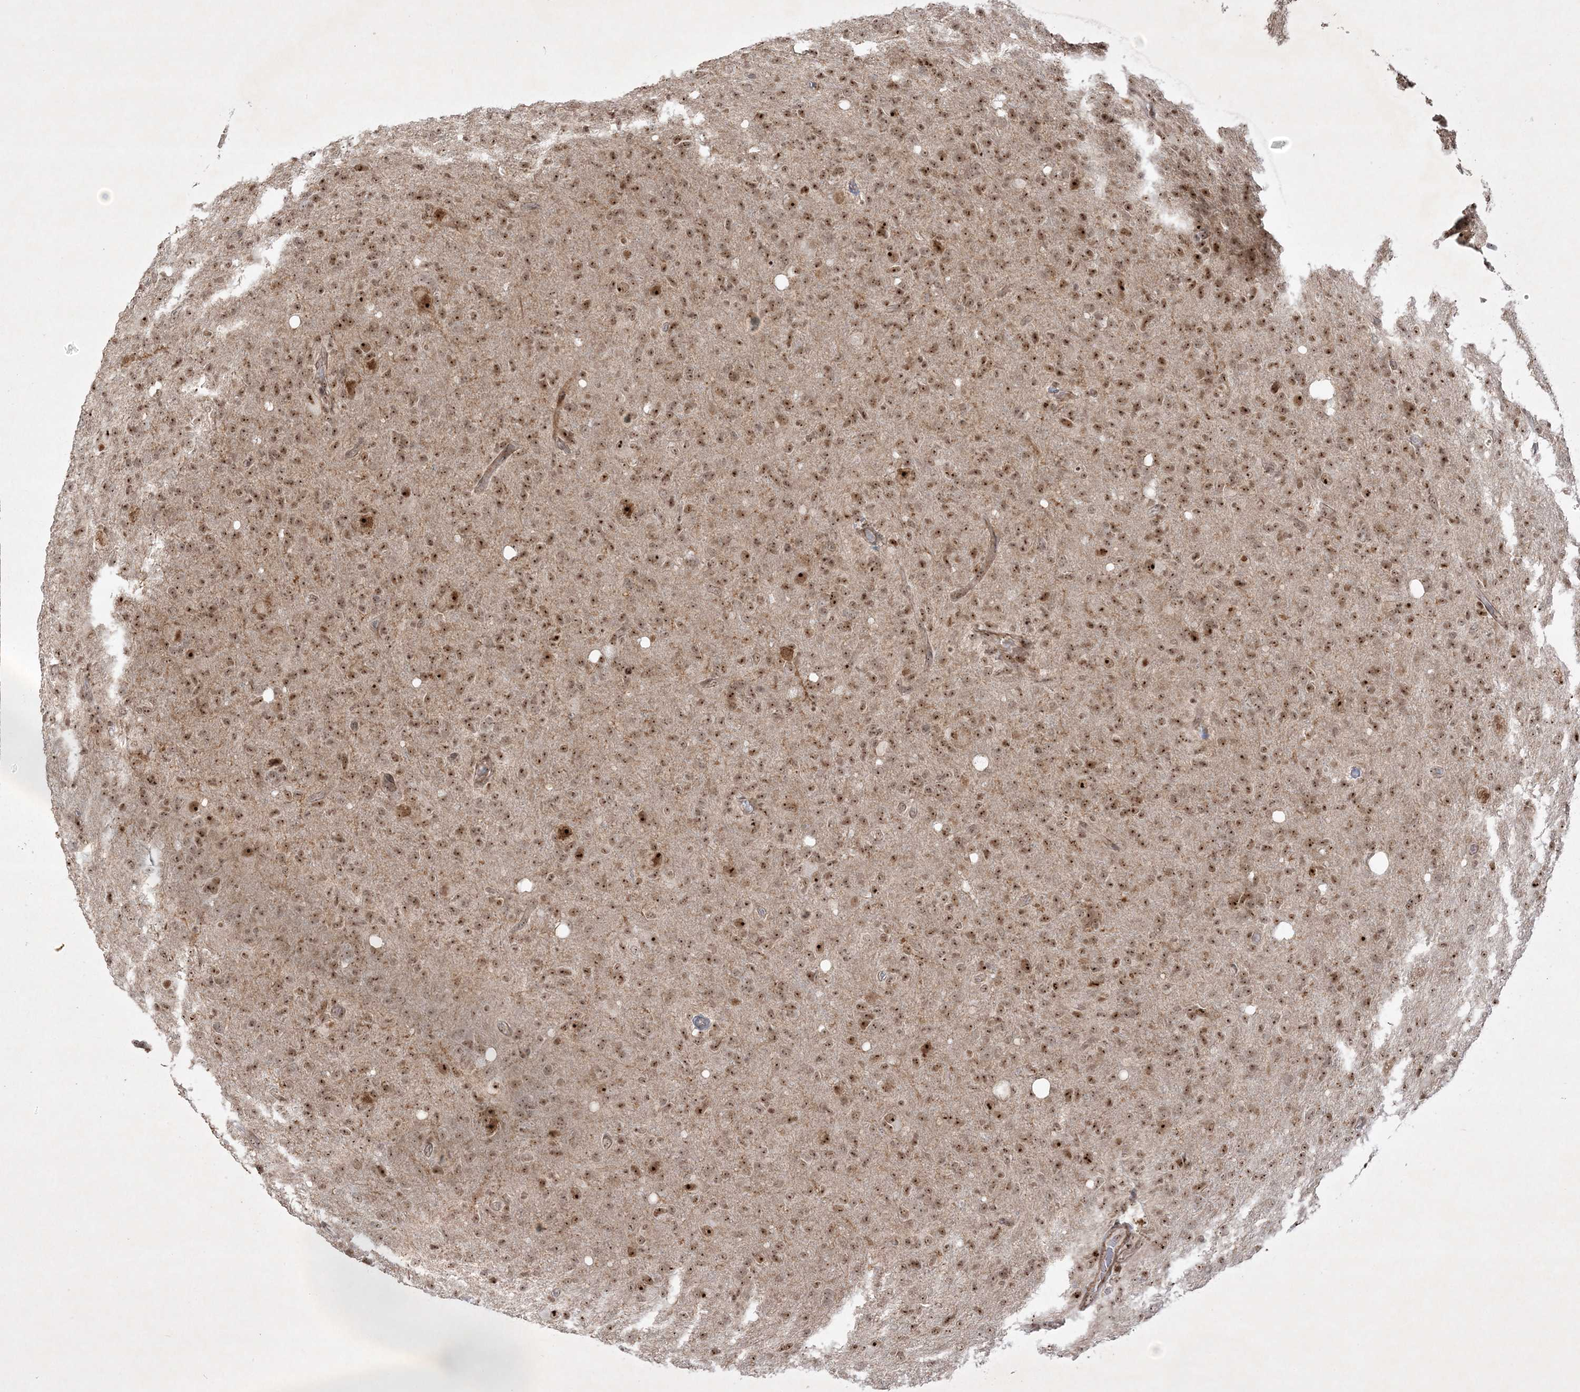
{"staining": {"intensity": "moderate", "quantity": ">75%", "location": "nuclear"}, "tissue": "glioma", "cell_type": "Tumor cells", "image_type": "cancer", "snomed": [{"axis": "morphology", "description": "Glioma, malignant, High grade"}, {"axis": "topography", "description": "Brain"}], "caption": "Immunohistochemical staining of glioma displays medium levels of moderate nuclear expression in about >75% of tumor cells. (Brightfield microscopy of DAB IHC at high magnification).", "gene": "NPM3", "patient": {"sex": "female", "age": 57}}